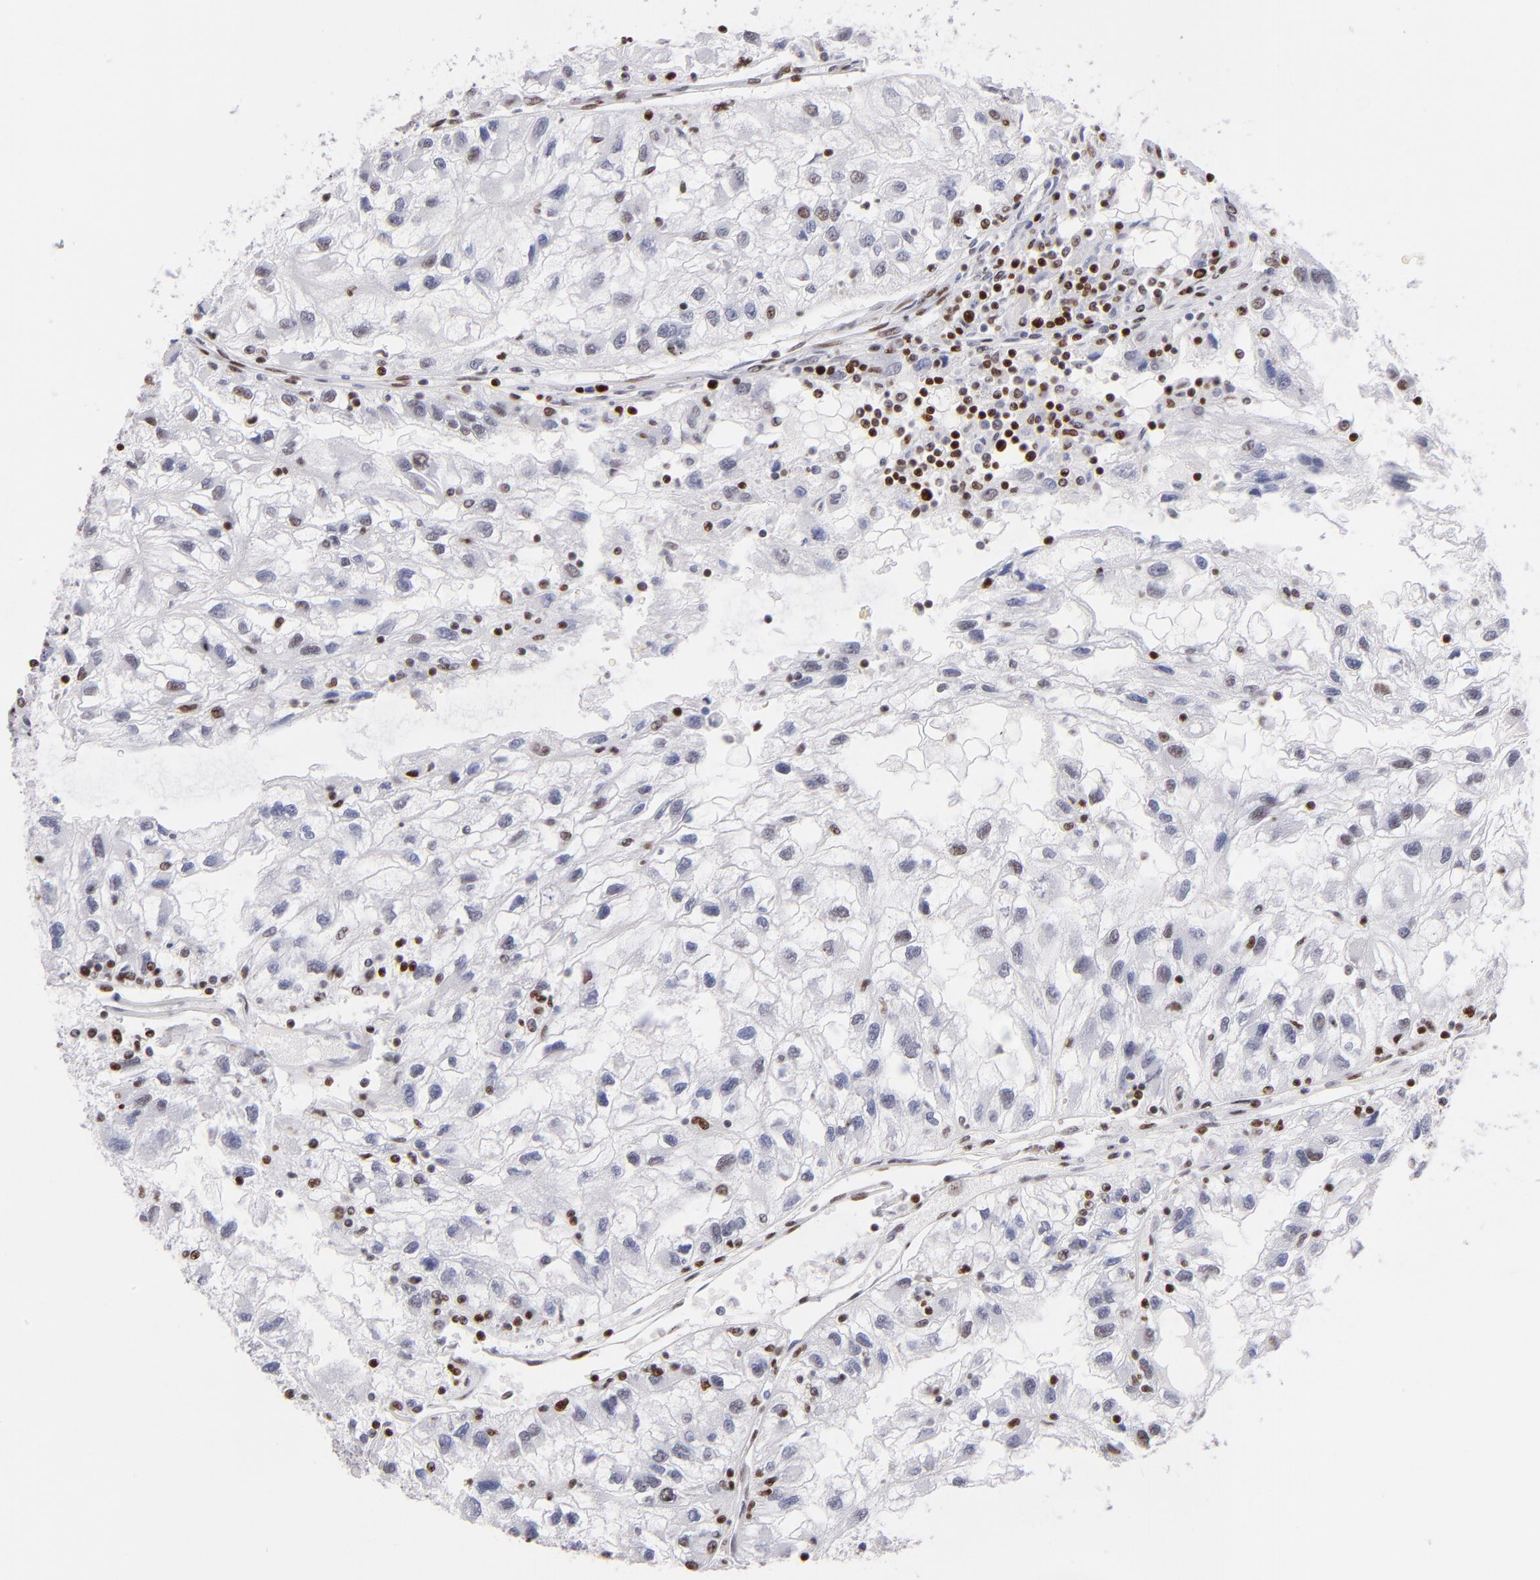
{"staining": {"intensity": "moderate", "quantity": "<25%", "location": "nuclear"}, "tissue": "renal cancer", "cell_type": "Tumor cells", "image_type": "cancer", "snomed": [{"axis": "morphology", "description": "Normal tissue, NOS"}, {"axis": "morphology", "description": "Adenocarcinoma, NOS"}, {"axis": "topography", "description": "Kidney"}], "caption": "The histopathology image shows a brown stain indicating the presence of a protein in the nuclear of tumor cells in adenocarcinoma (renal).", "gene": "POLA1", "patient": {"sex": "male", "age": 71}}